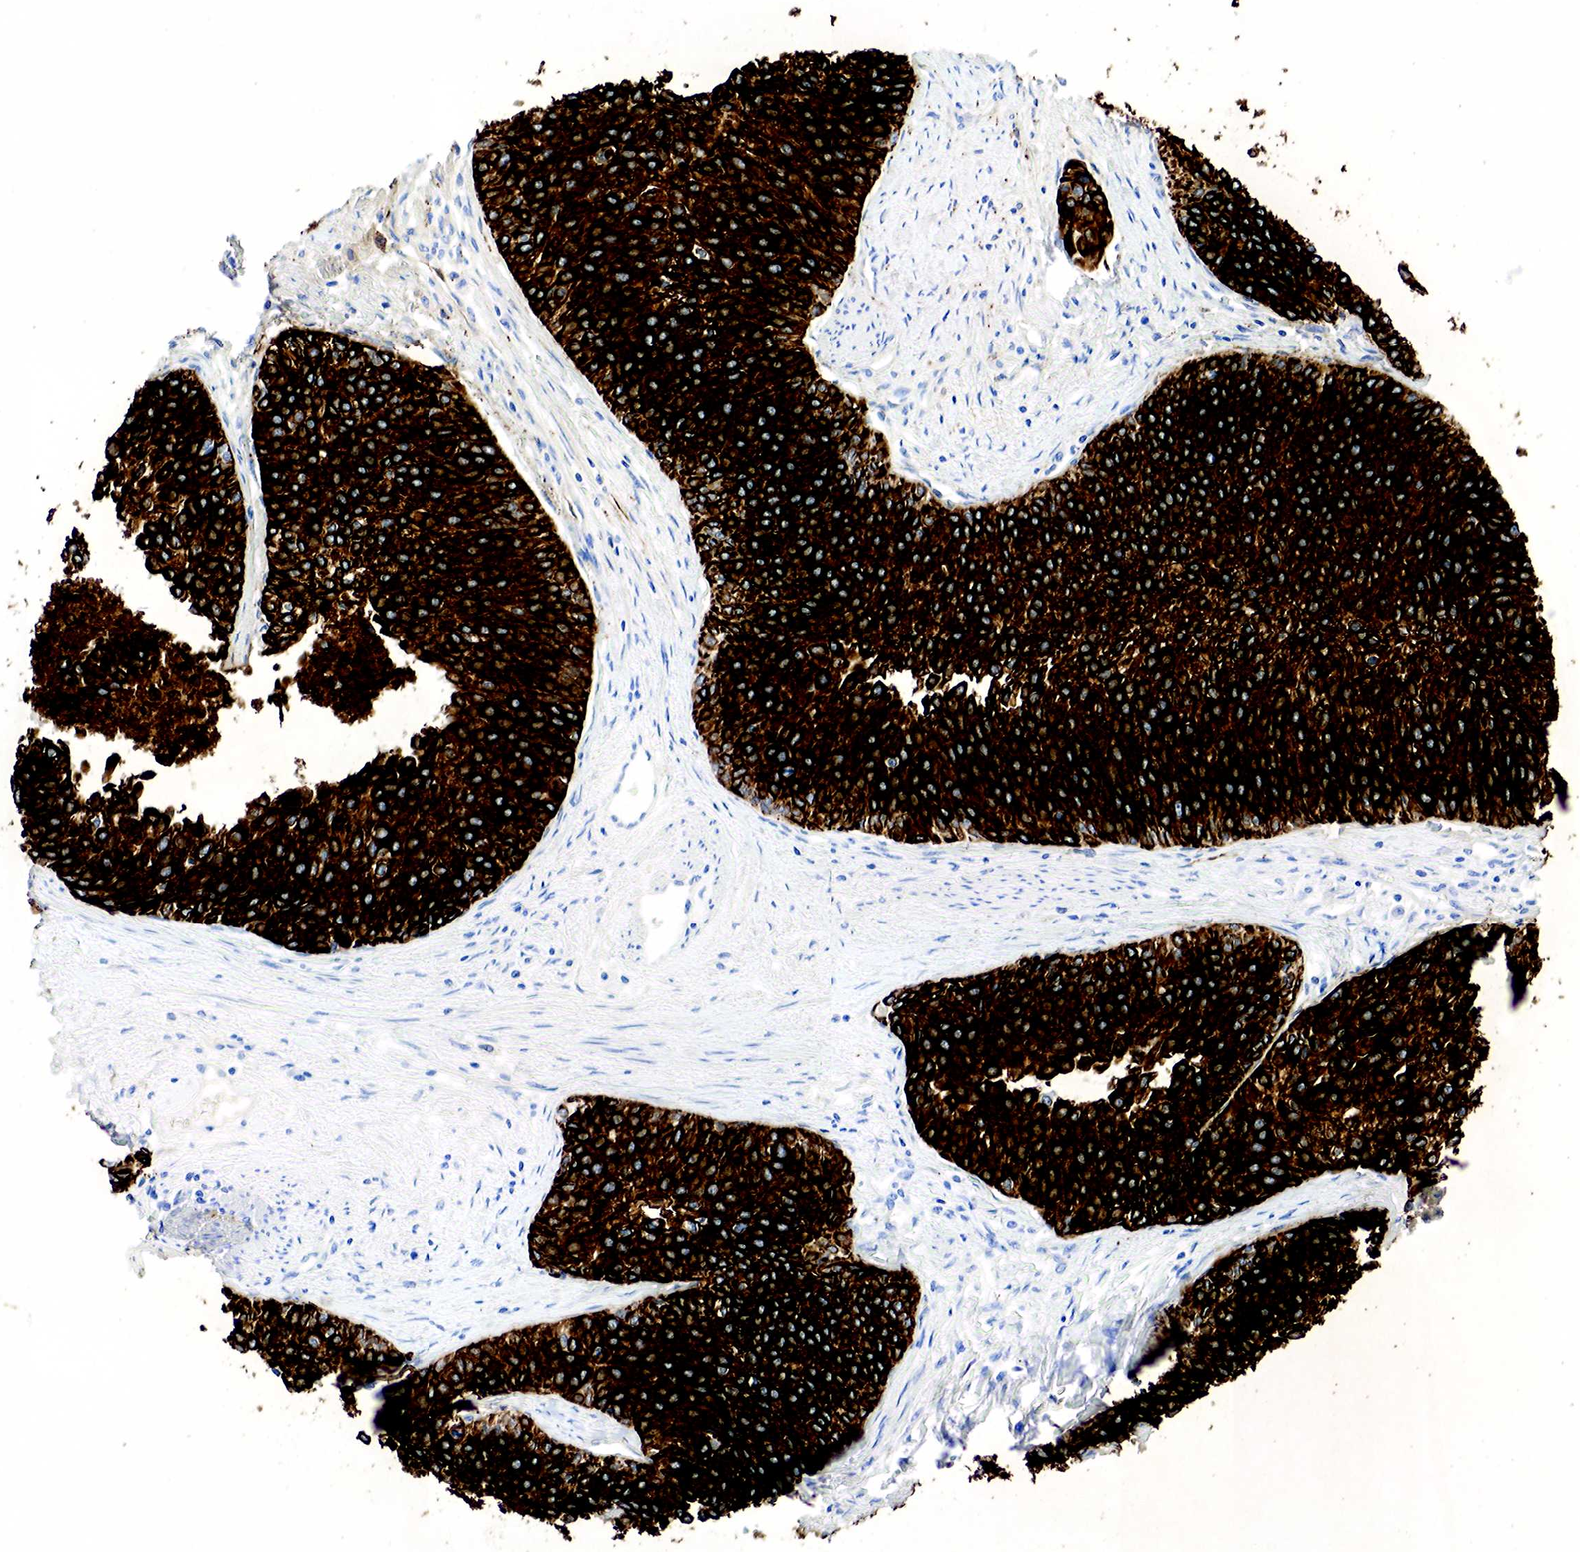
{"staining": {"intensity": "strong", "quantity": ">75%", "location": "cytoplasmic/membranous"}, "tissue": "urothelial cancer", "cell_type": "Tumor cells", "image_type": "cancer", "snomed": [{"axis": "morphology", "description": "Urothelial carcinoma, Low grade"}, {"axis": "topography", "description": "Urinary bladder"}], "caption": "The immunohistochemical stain shows strong cytoplasmic/membranous positivity in tumor cells of urothelial cancer tissue. (IHC, brightfield microscopy, high magnification).", "gene": "KRT7", "patient": {"sex": "female", "age": 73}}